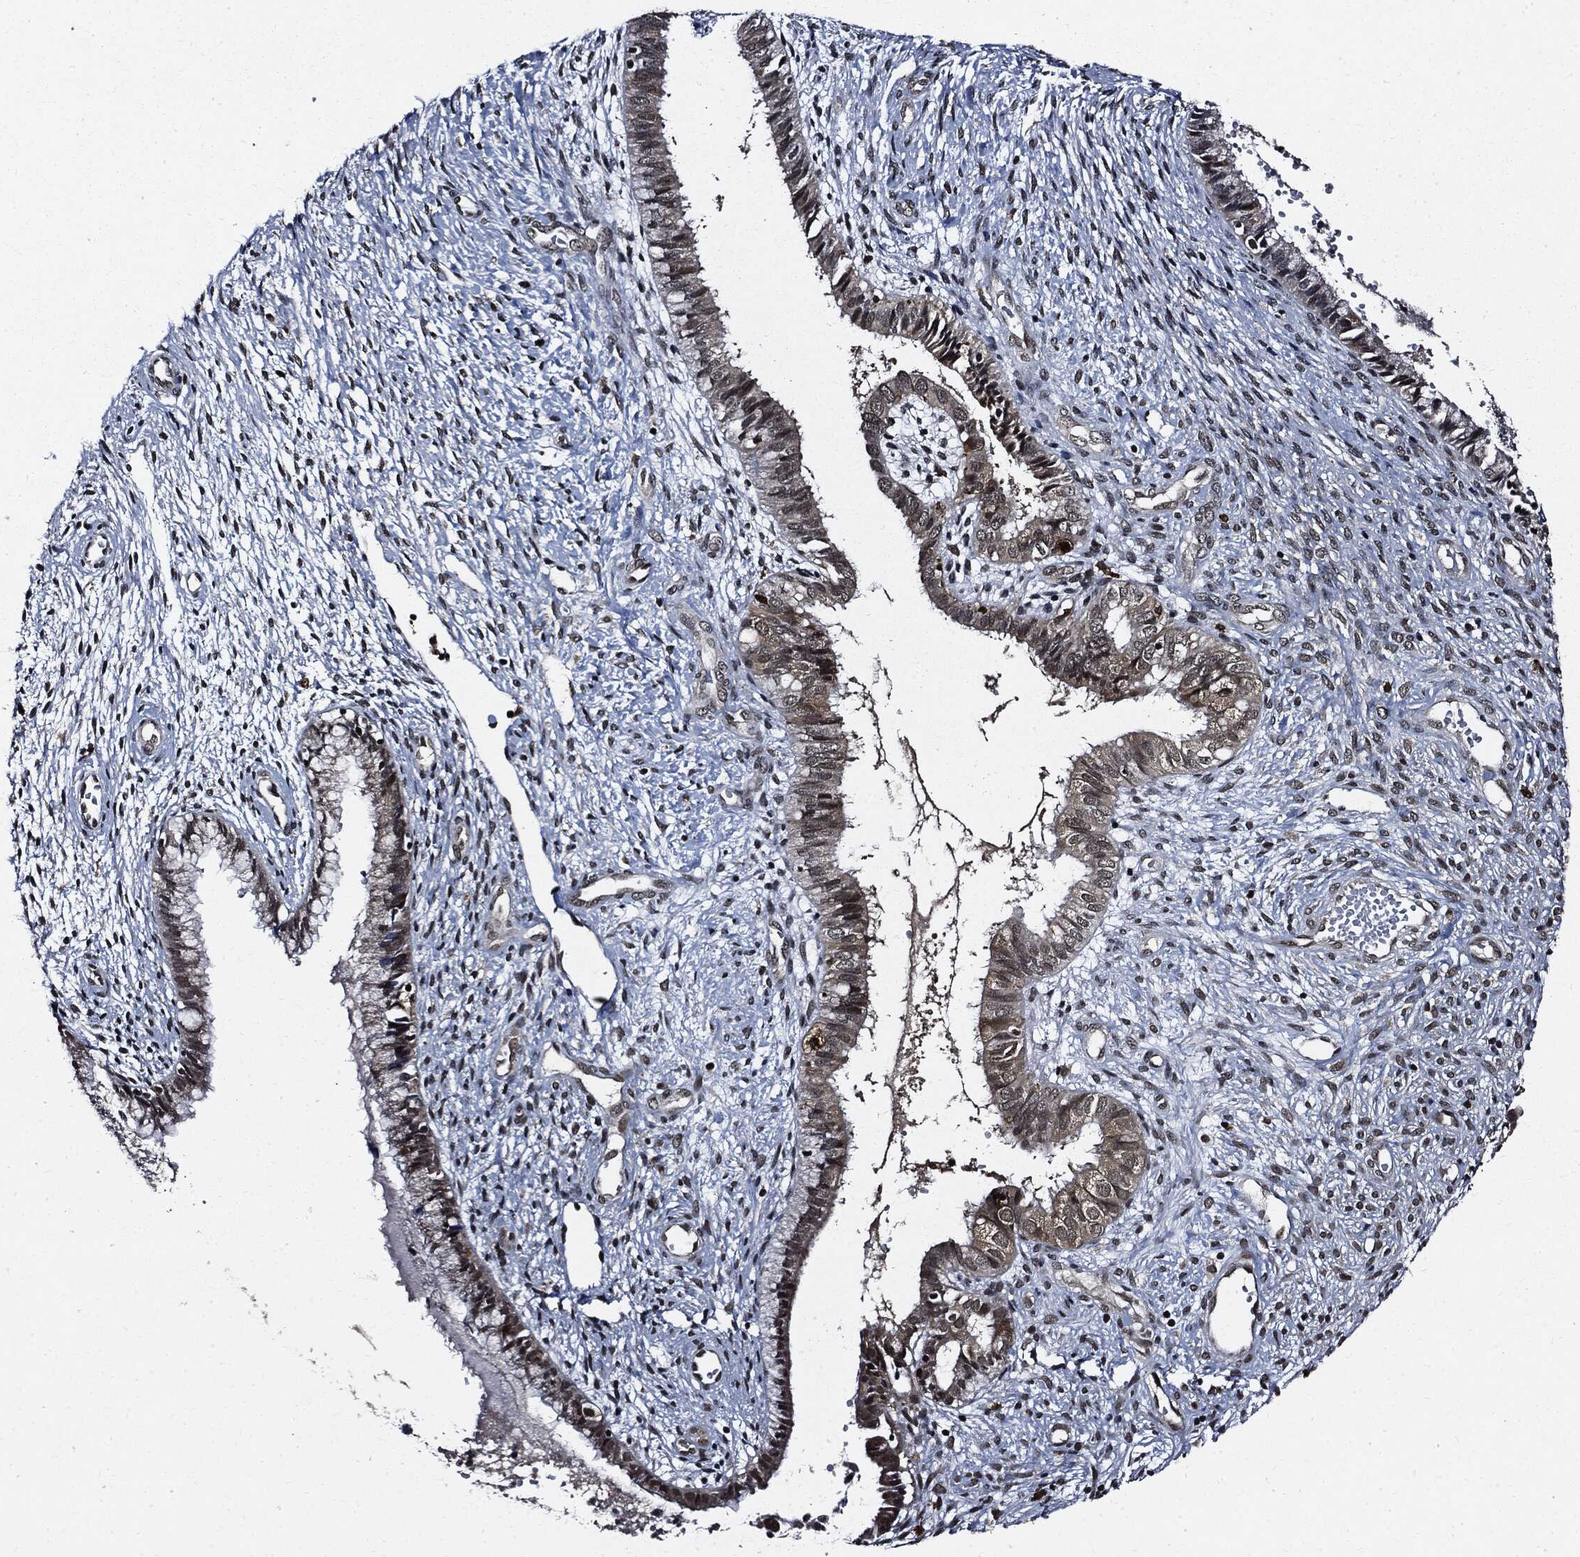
{"staining": {"intensity": "moderate", "quantity": "<25%", "location": "nuclear"}, "tissue": "cervical cancer", "cell_type": "Tumor cells", "image_type": "cancer", "snomed": [{"axis": "morphology", "description": "Normal tissue, NOS"}, {"axis": "morphology", "description": "Squamous cell carcinoma, NOS"}, {"axis": "topography", "description": "Cervix"}], "caption": "Squamous cell carcinoma (cervical) stained for a protein (brown) demonstrates moderate nuclear positive staining in about <25% of tumor cells.", "gene": "SUGT1", "patient": {"sex": "female", "age": 39}}